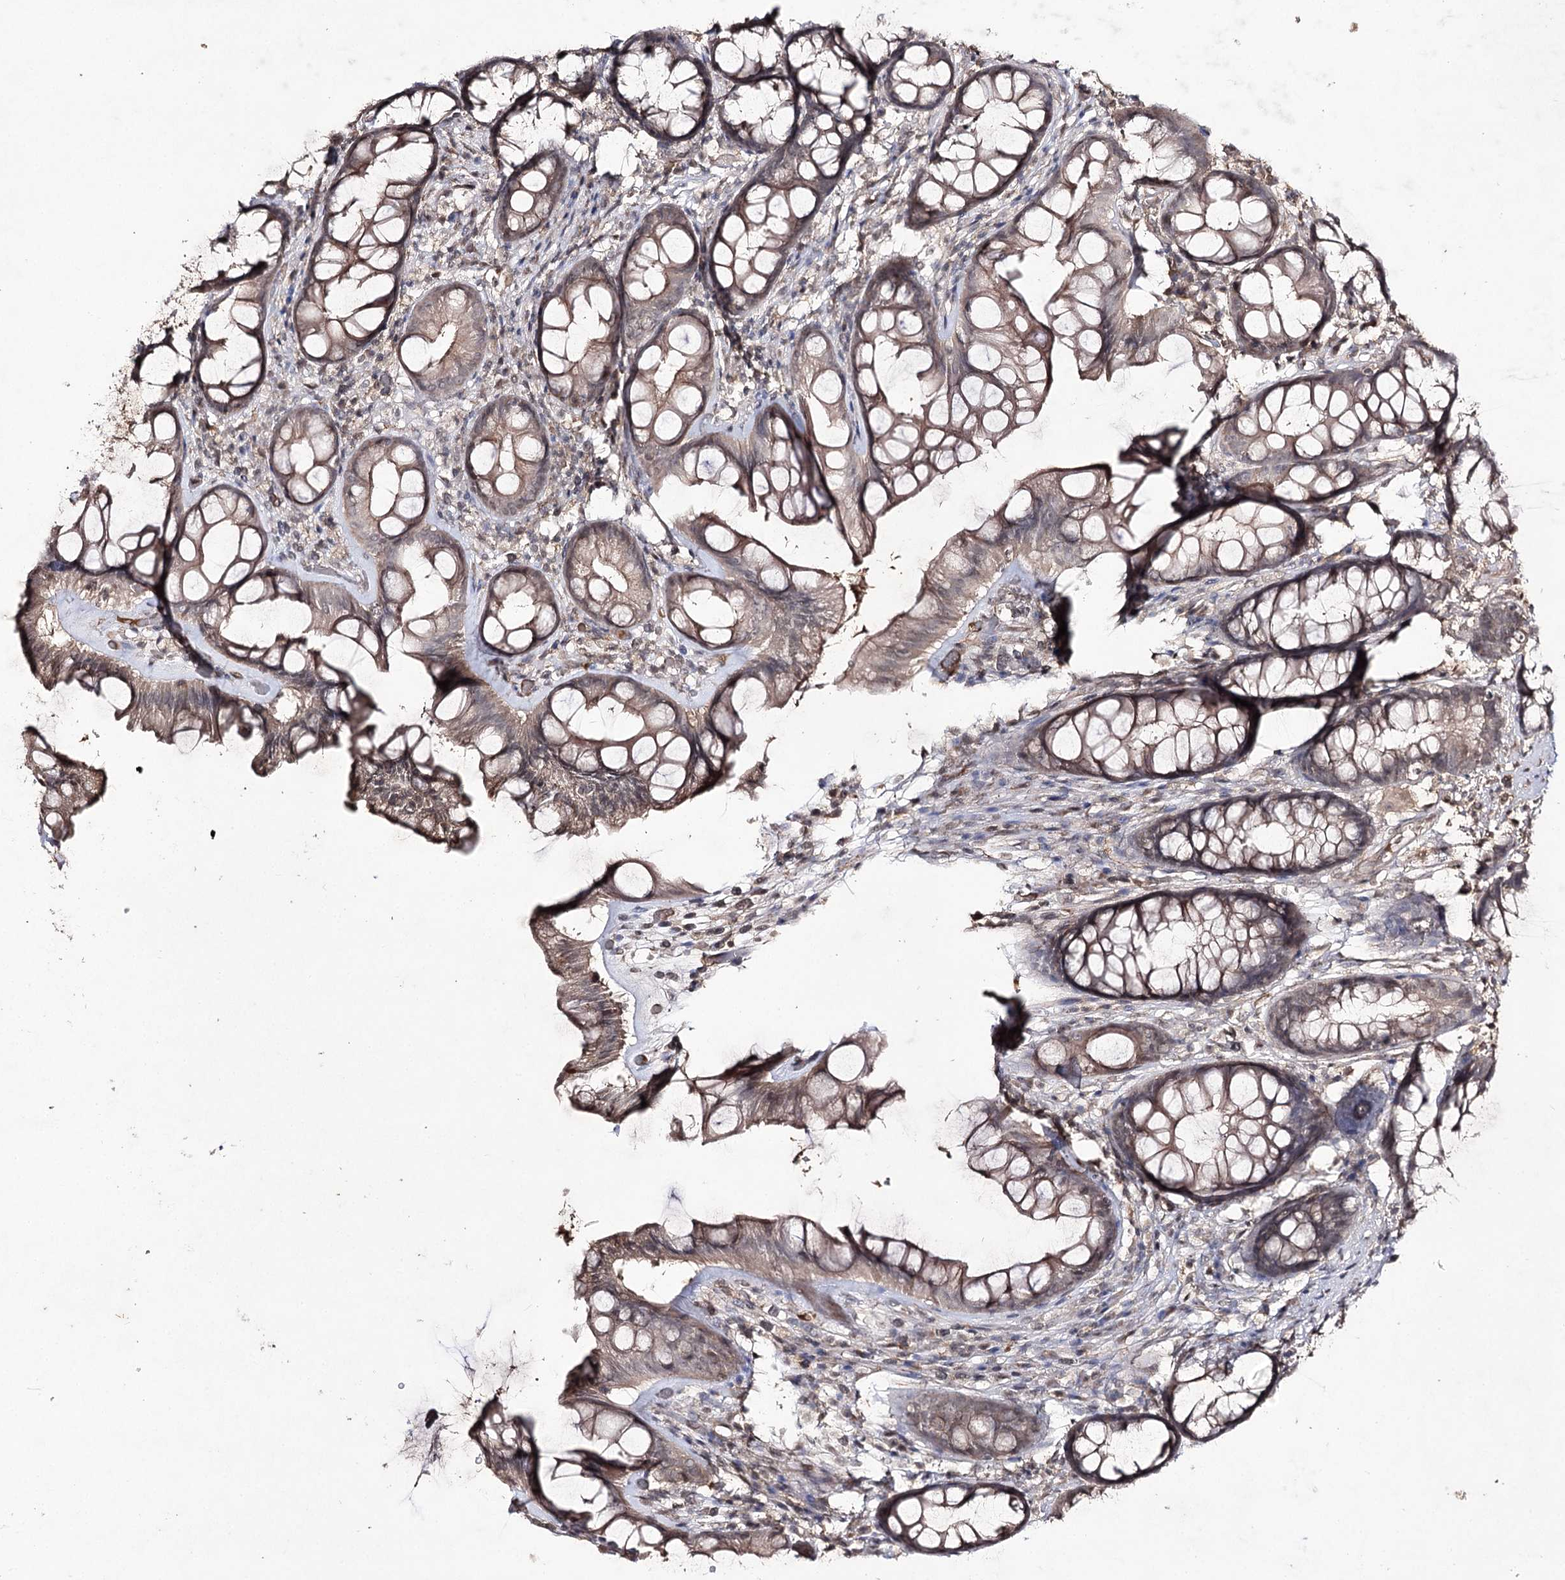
{"staining": {"intensity": "weak", "quantity": ">75%", "location": "cytoplasmic/membranous"}, "tissue": "rectum", "cell_type": "Glandular cells", "image_type": "normal", "snomed": [{"axis": "morphology", "description": "Normal tissue, NOS"}, {"axis": "topography", "description": "Rectum"}], "caption": "High-power microscopy captured an immunohistochemistry (IHC) micrograph of unremarkable rectum, revealing weak cytoplasmic/membranous positivity in about >75% of glandular cells.", "gene": "SYNGR3", "patient": {"sex": "male", "age": 74}}